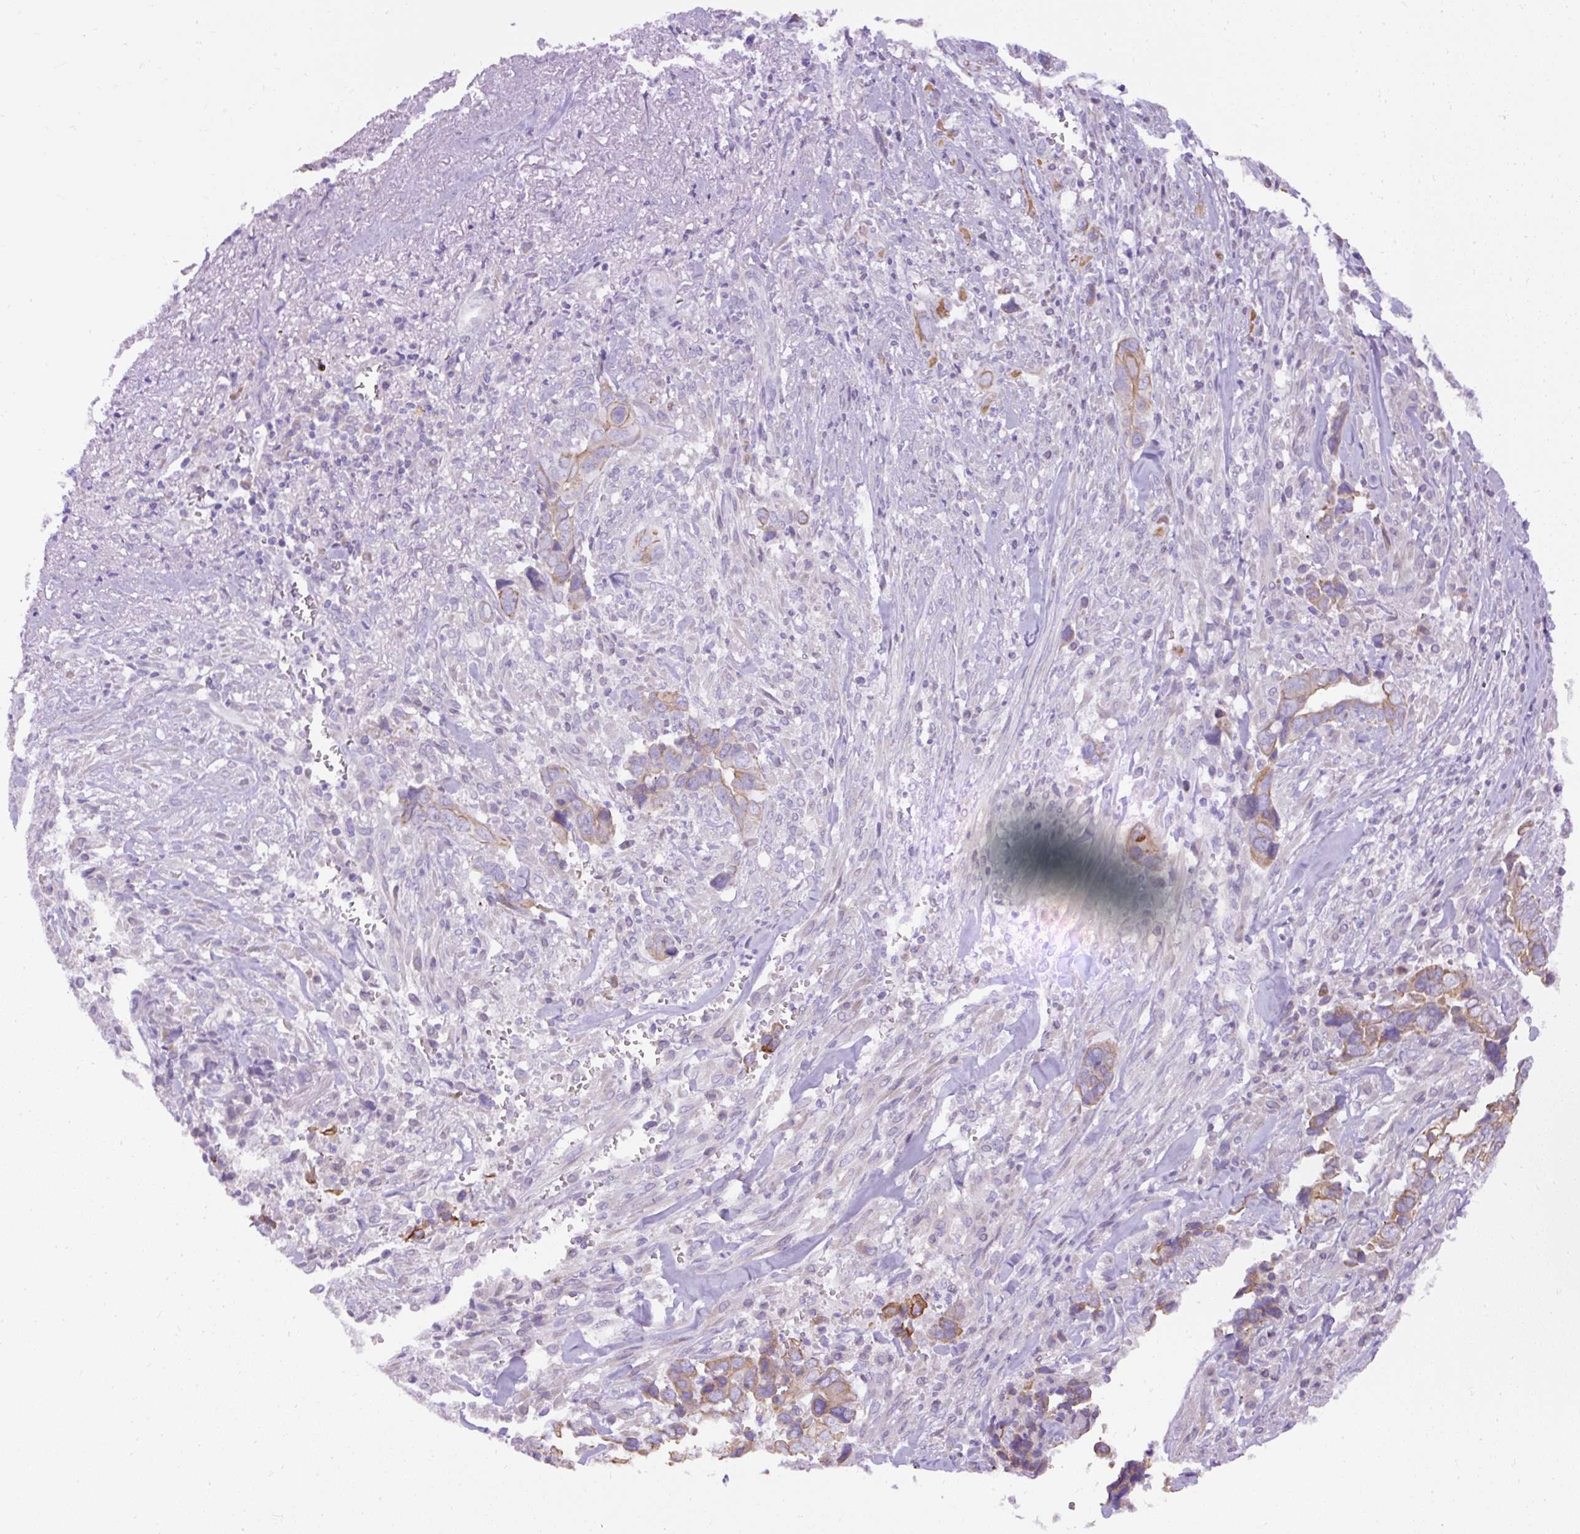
{"staining": {"intensity": "weak", "quantity": "25%-75%", "location": "cytoplasmic/membranous"}, "tissue": "liver cancer", "cell_type": "Tumor cells", "image_type": "cancer", "snomed": [{"axis": "morphology", "description": "Cholangiocarcinoma"}, {"axis": "topography", "description": "Liver"}], "caption": "Immunohistochemical staining of cholangiocarcinoma (liver) shows low levels of weak cytoplasmic/membranous expression in about 25%-75% of tumor cells.", "gene": "FAM149A", "patient": {"sex": "female", "age": 79}}